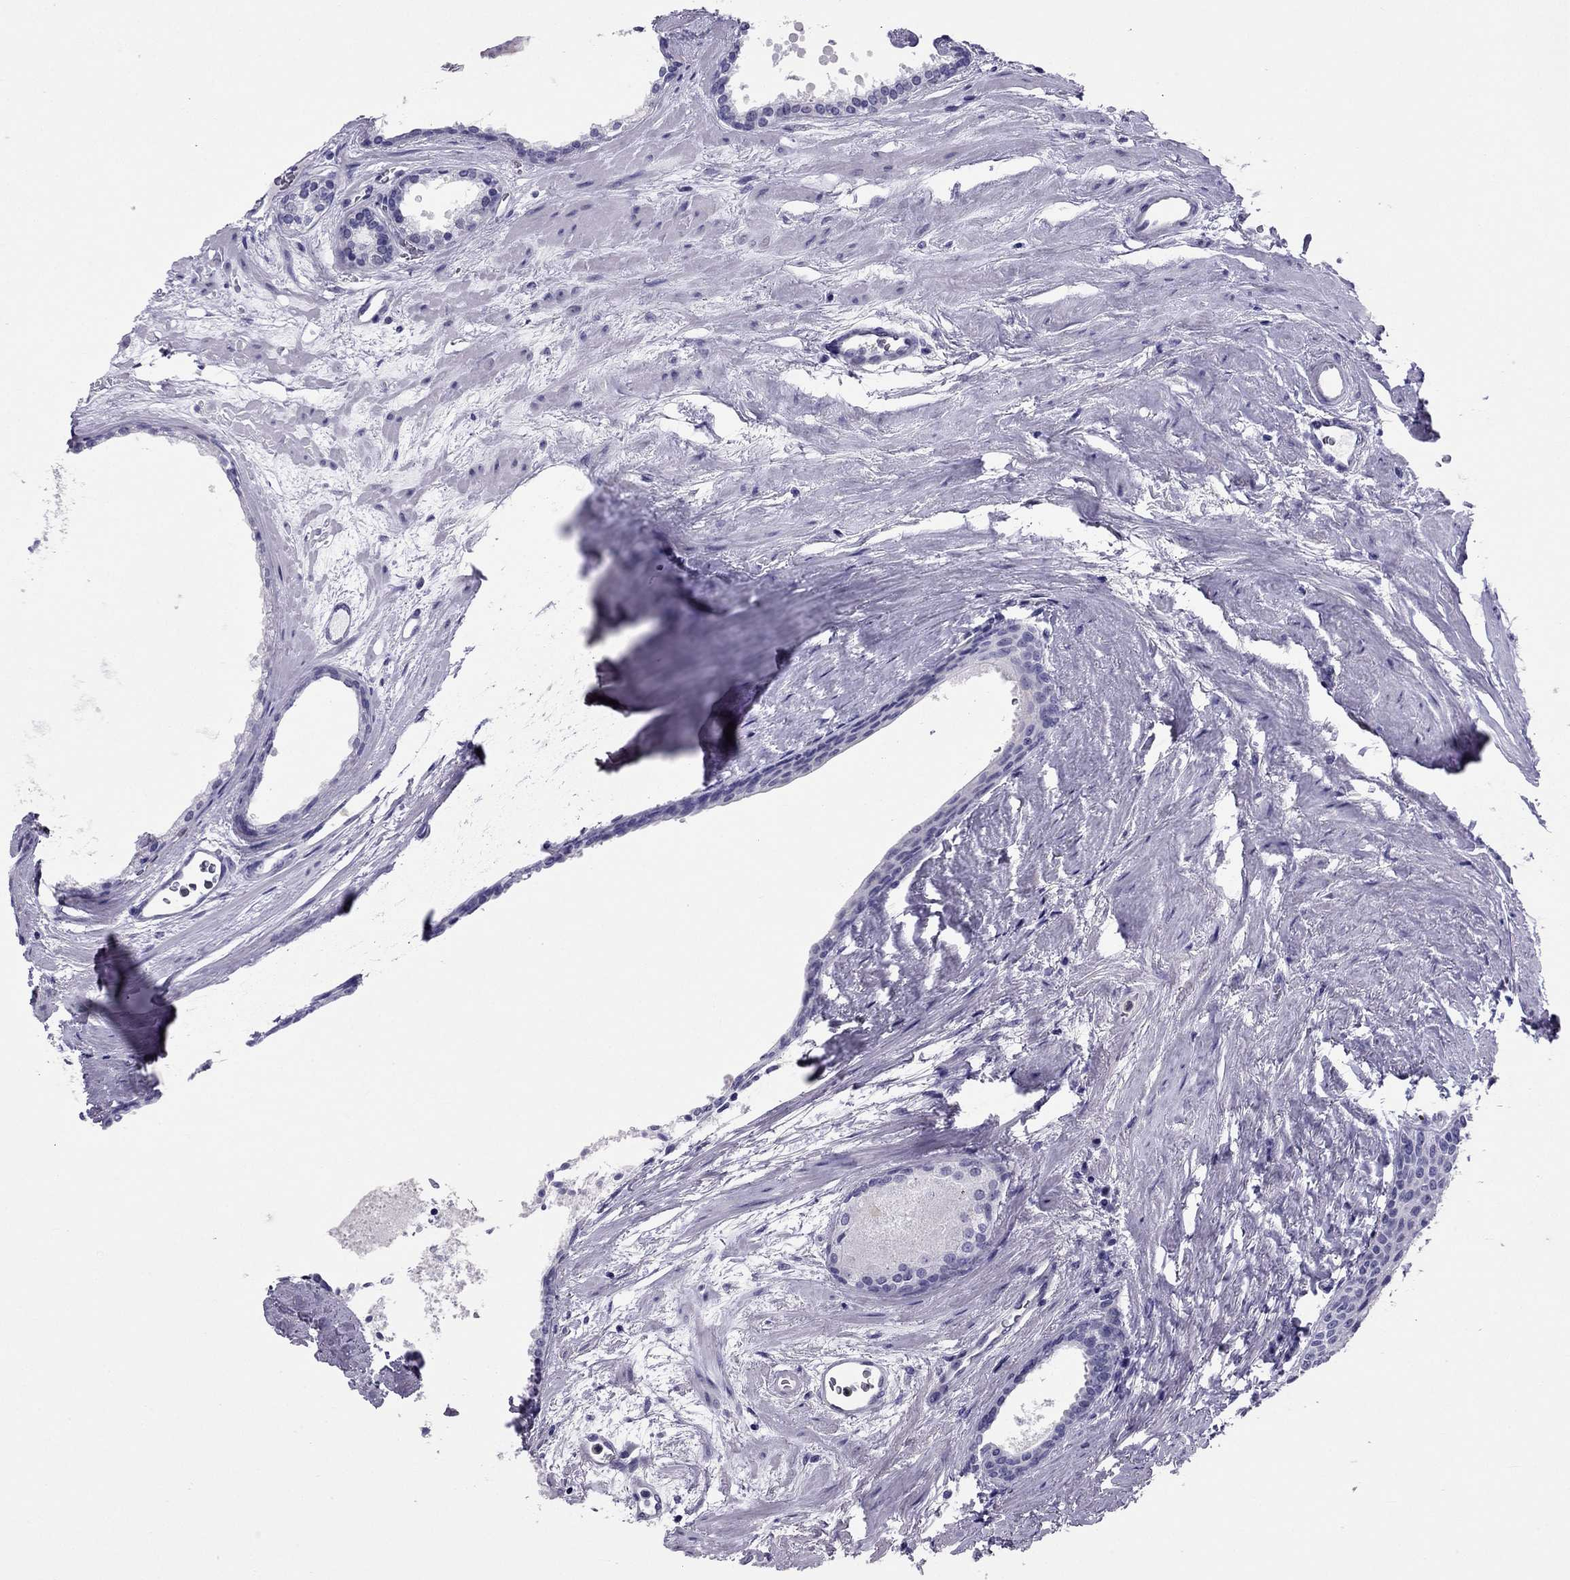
{"staining": {"intensity": "negative", "quantity": "none", "location": "none"}, "tissue": "prostate cancer", "cell_type": "Tumor cells", "image_type": "cancer", "snomed": [{"axis": "morphology", "description": "Adenocarcinoma, Low grade"}, {"axis": "topography", "description": "Prostate"}], "caption": "This is an immunohistochemistry (IHC) image of human prostate cancer. There is no positivity in tumor cells.", "gene": "CROCC2", "patient": {"sex": "male", "age": 56}}